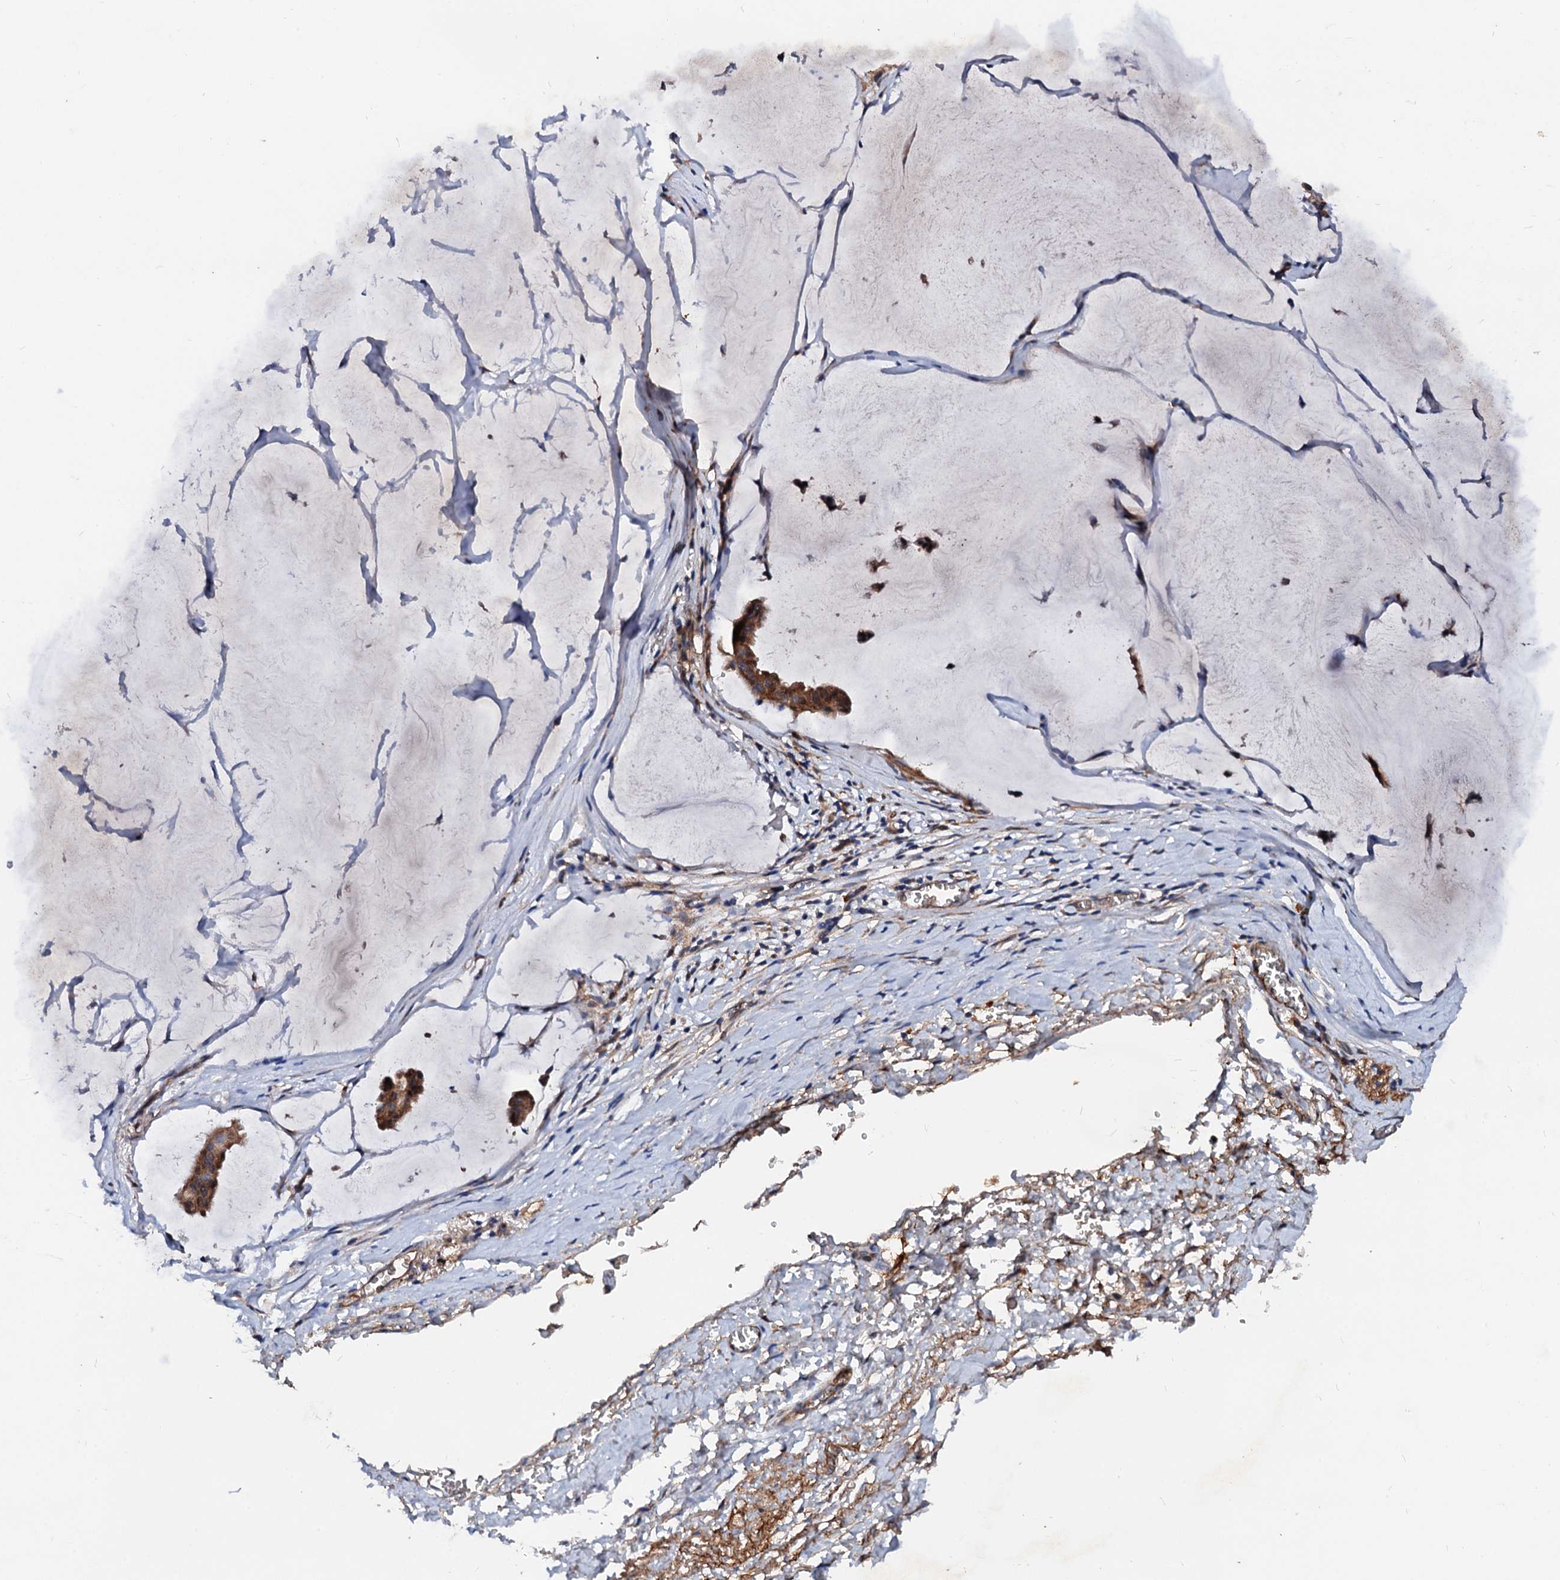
{"staining": {"intensity": "strong", "quantity": ">75%", "location": "cytoplasmic/membranous"}, "tissue": "ovarian cancer", "cell_type": "Tumor cells", "image_type": "cancer", "snomed": [{"axis": "morphology", "description": "Cystadenocarcinoma, mucinous, NOS"}, {"axis": "topography", "description": "Ovary"}], "caption": "IHC of human ovarian cancer (mucinous cystadenocarcinoma) displays high levels of strong cytoplasmic/membranous positivity in about >75% of tumor cells. The staining was performed using DAB to visualize the protein expression in brown, while the nuclei were stained in blue with hematoxylin (Magnification: 20x).", "gene": "EXTL1", "patient": {"sex": "female", "age": 73}}